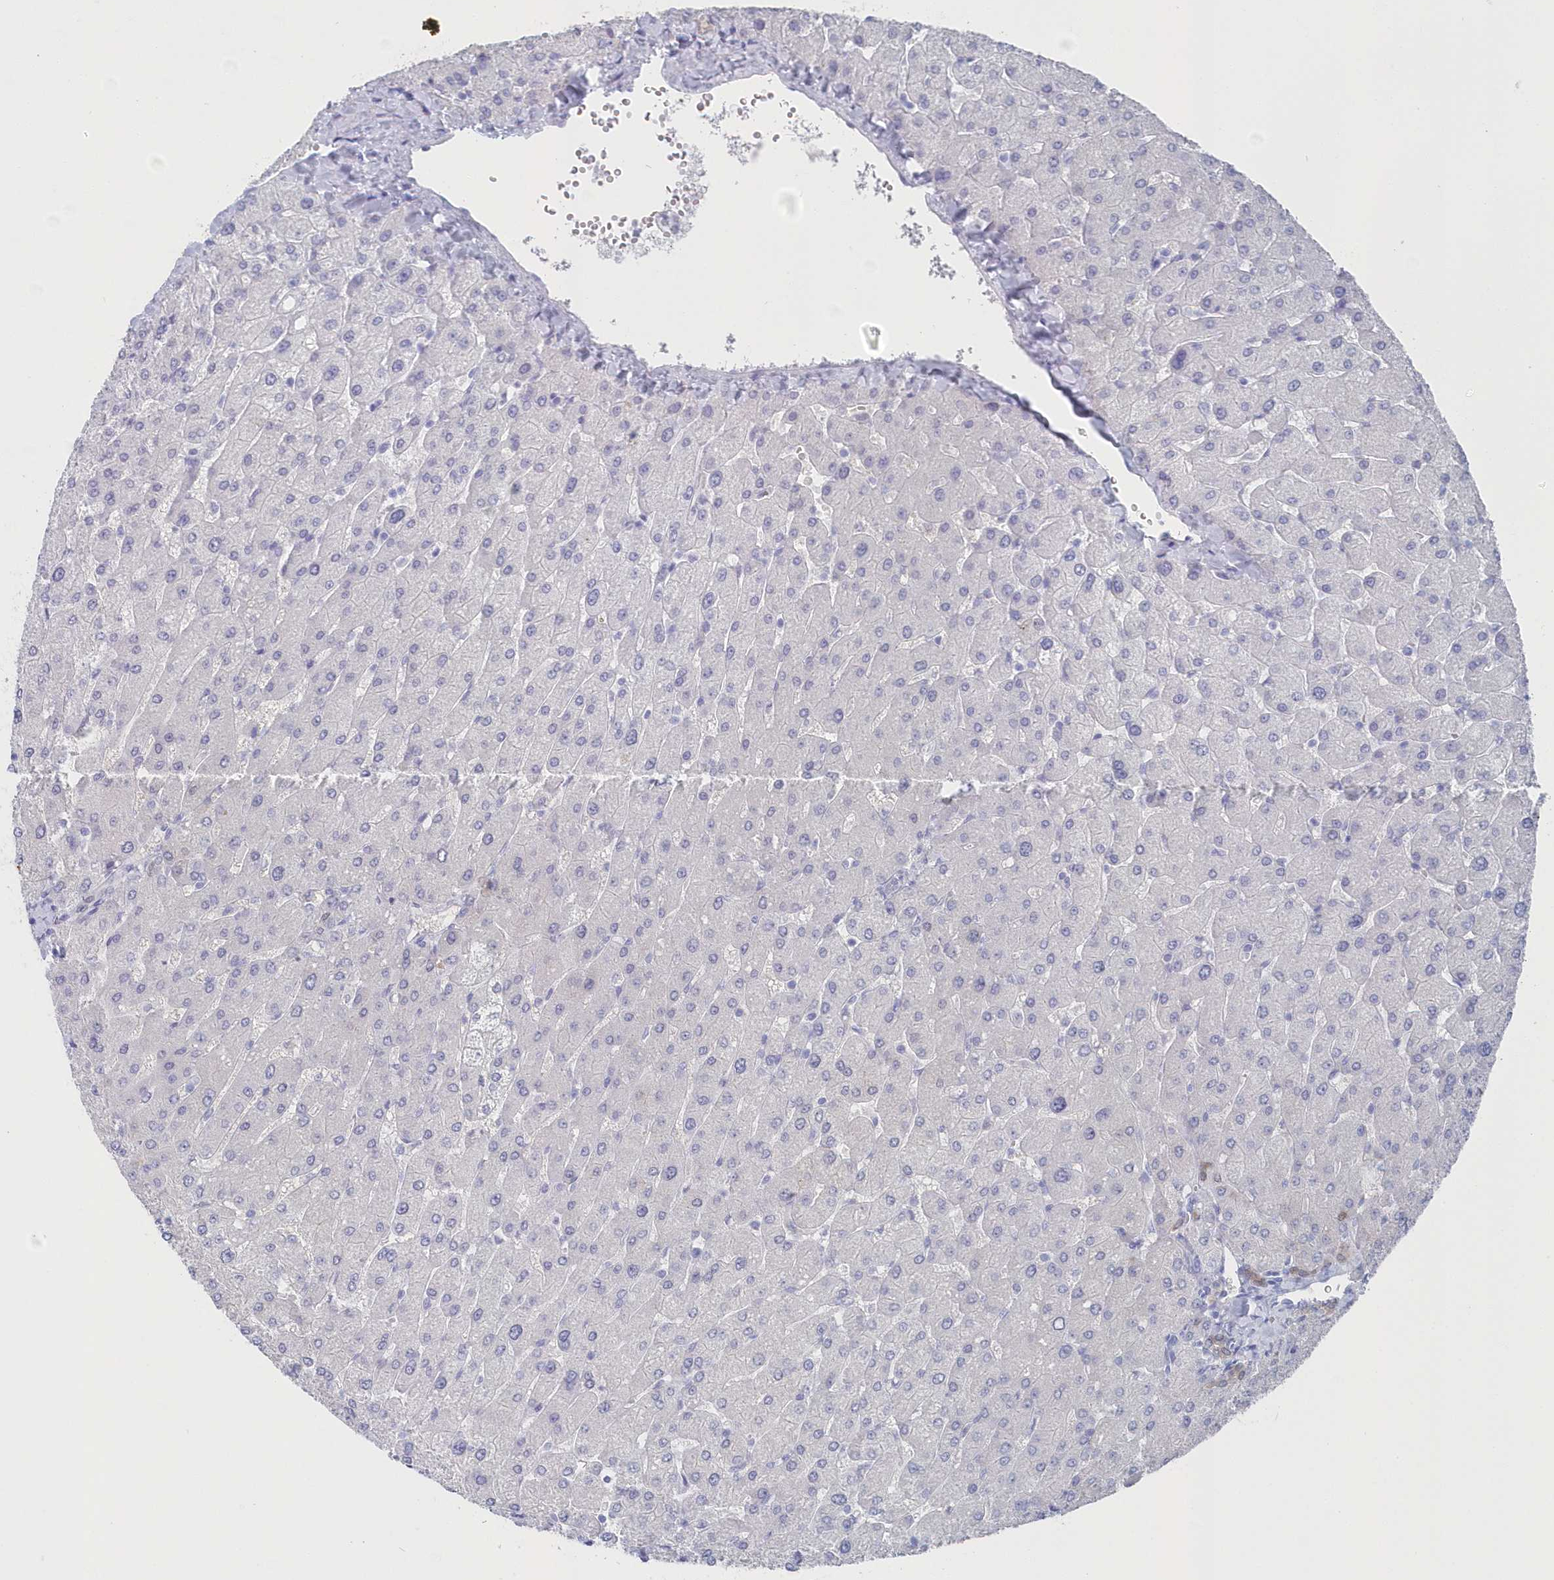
{"staining": {"intensity": "weak", "quantity": "<25%", "location": "cytoplasmic/membranous"}, "tissue": "liver", "cell_type": "Cholangiocytes", "image_type": "normal", "snomed": [{"axis": "morphology", "description": "Normal tissue, NOS"}, {"axis": "topography", "description": "Liver"}], "caption": "There is no significant expression in cholangiocytes of liver. The staining is performed using DAB (3,3'-diaminobenzidine) brown chromogen with nuclei counter-stained in using hematoxylin.", "gene": "CSNK1G2", "patient": {"sex": "male", "age": 55}}